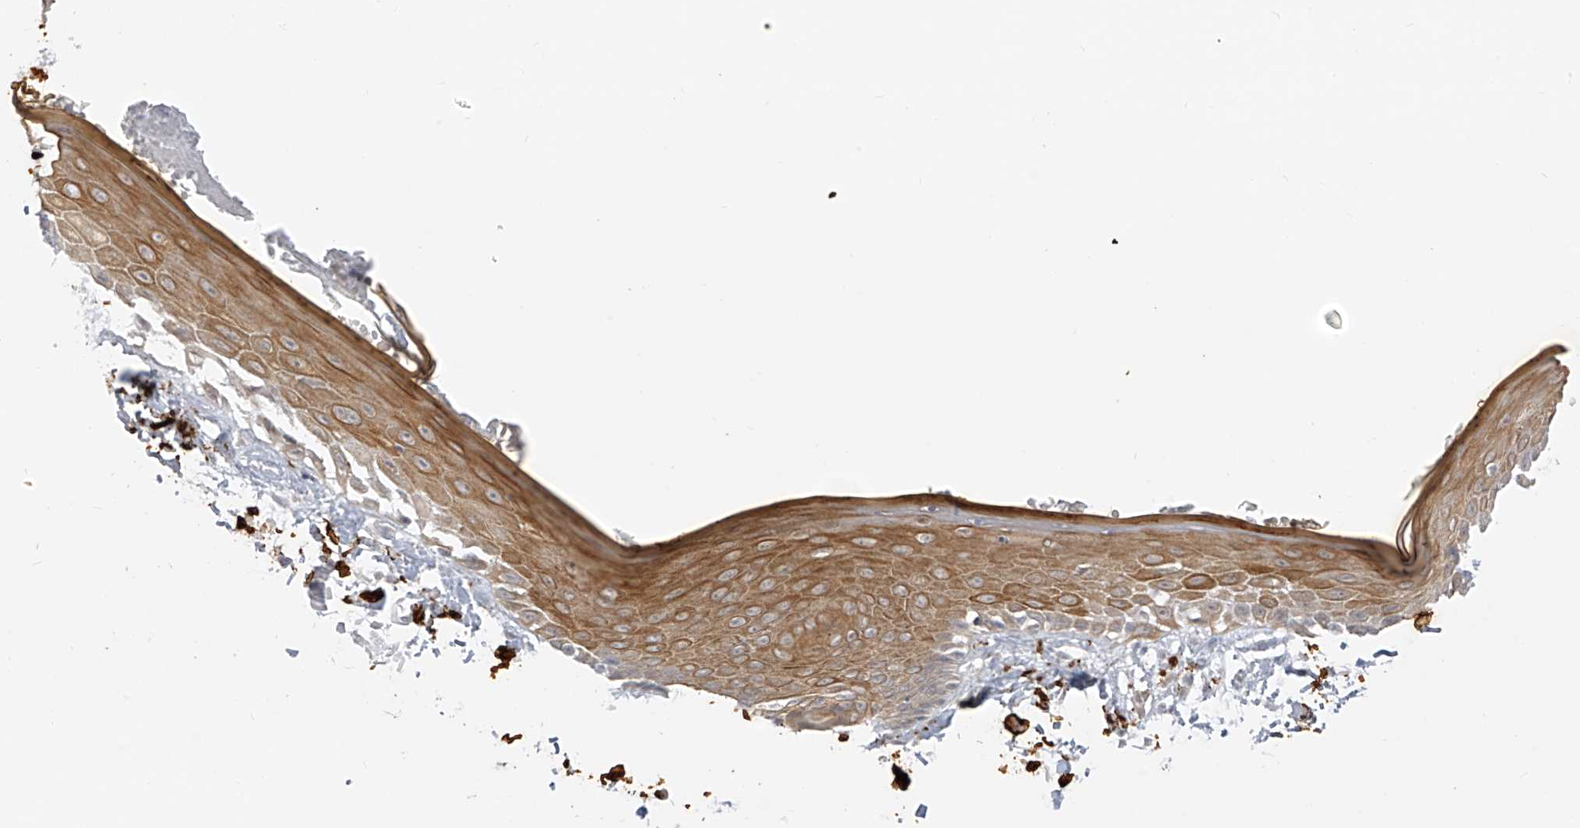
{"staining": {"intensity": "weak", "quantity": "25%-75%", "location": "cytoplasmic/membranous"}, "tissue": "skin", "cell_type": "Fibroblasts", "image_type": "normal", "snomed": [{"axis": "morphology", "description": "Normal tissue, NOS"}, {"axis": "topography", "description": "Skin"}, {"axis": "topography", "description": "Skeletal muscle"}], "caption": "A high-resolution image shows IHC staining of normal skin, which demonstrates weak cytoplasmic/membranous expression in approximately 25%-75% of fibroblasts. The staining was performed using DAB (3,3'-diaminobenzidine), with brown indicating positive protein expression. Nuclei are stained blue with hematoxylin.", "gene": "DYRK1B", "patient": {"sex": "male", "age": 83}}